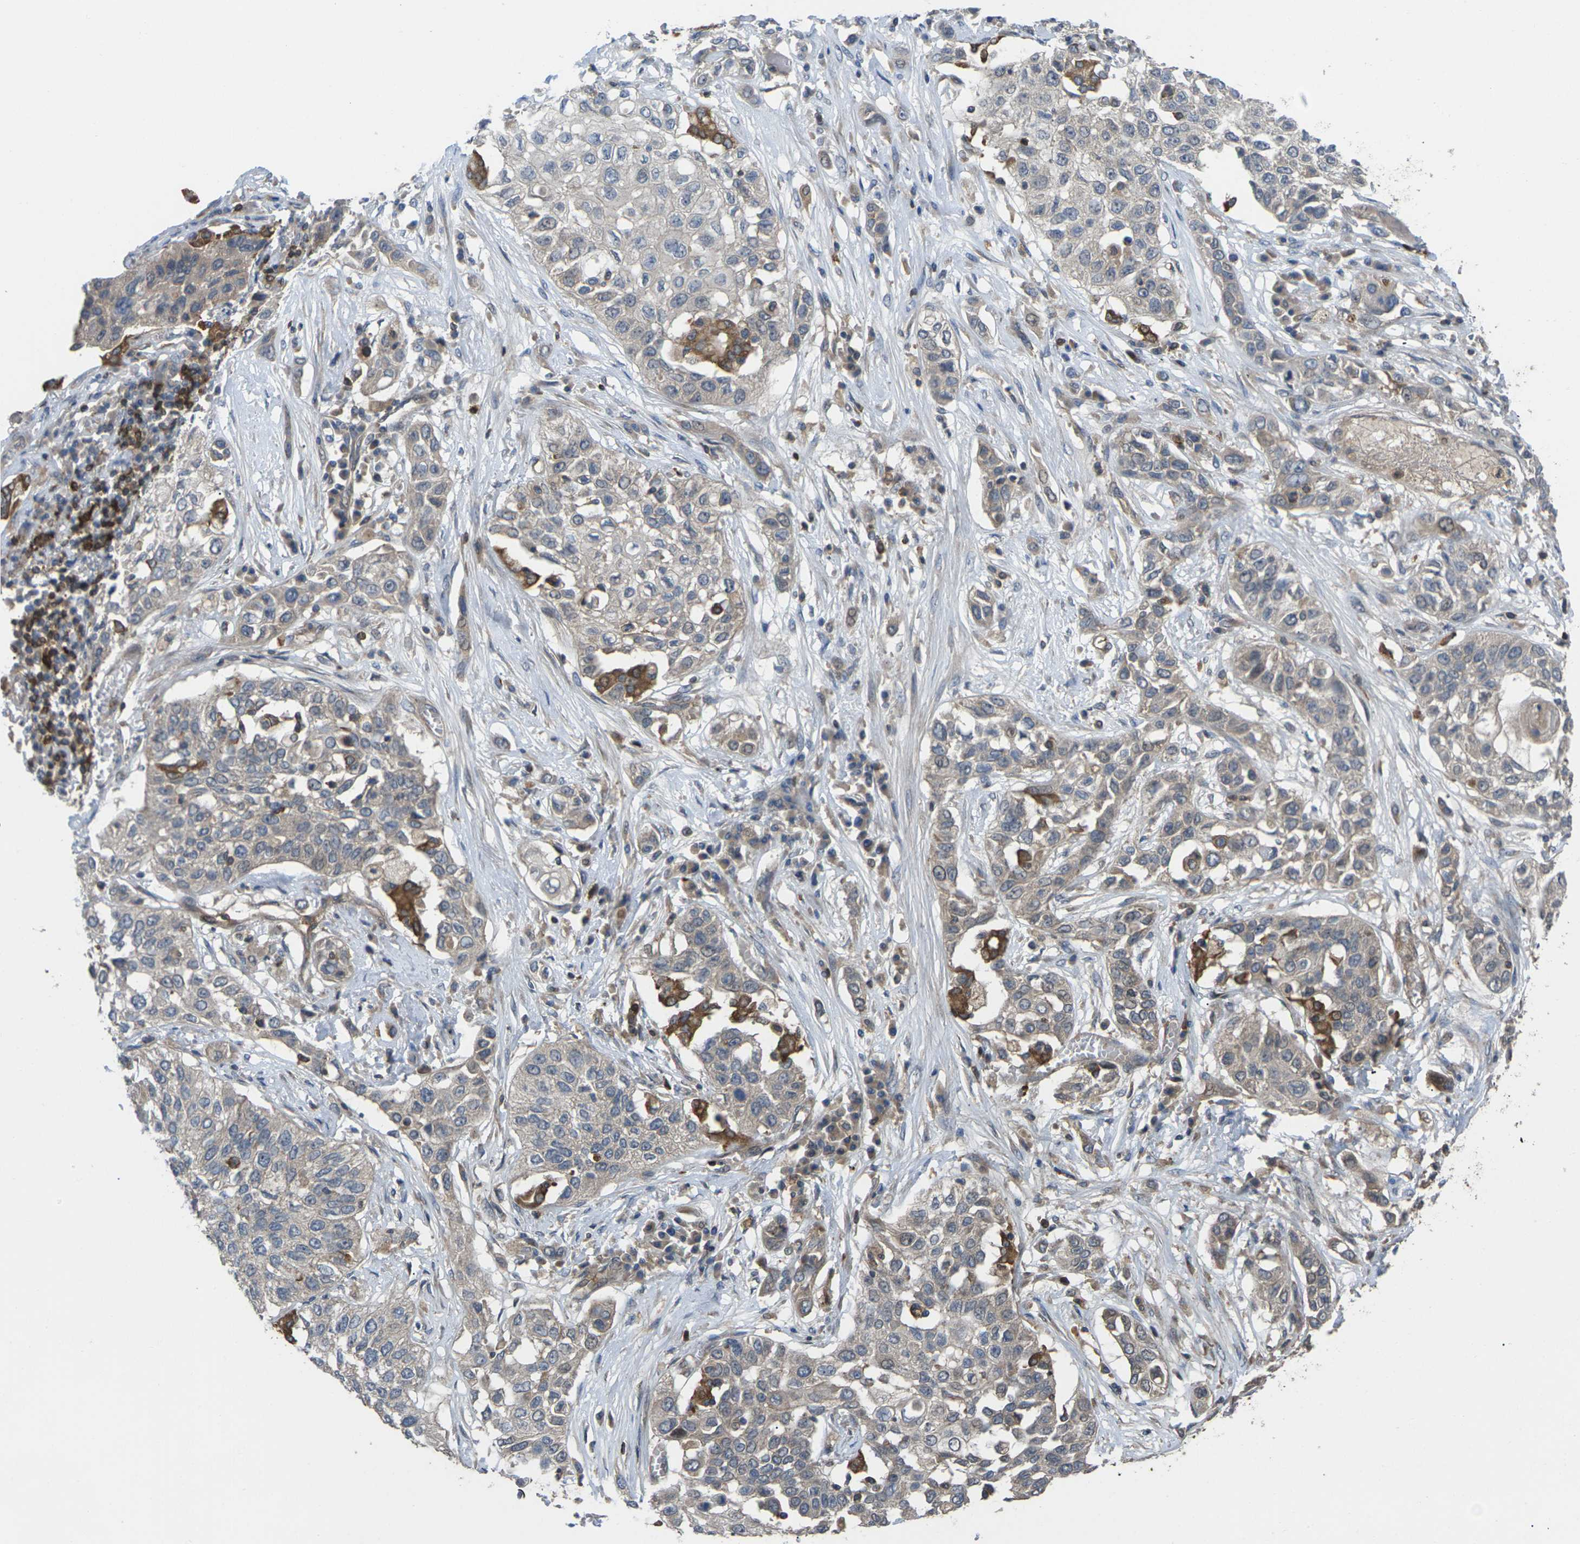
{"staining": {"intensity": "negative", "quantity": "none", "location": "none"}, "tissue": "lung cancer", "cell_type": "Tumor cells", "image_type": "cancer", "snomed": [{"axis": "morphology", "description": "Squamous cell carcinoma, NOS"}, {"axis": "topography", "description": "Lung"}], "caption": "Tumor cells show no significant expression in squamous cell carcinoma (lung).", "gene": "TIAM1", "patient": {"sex": "male", "age": 71}}